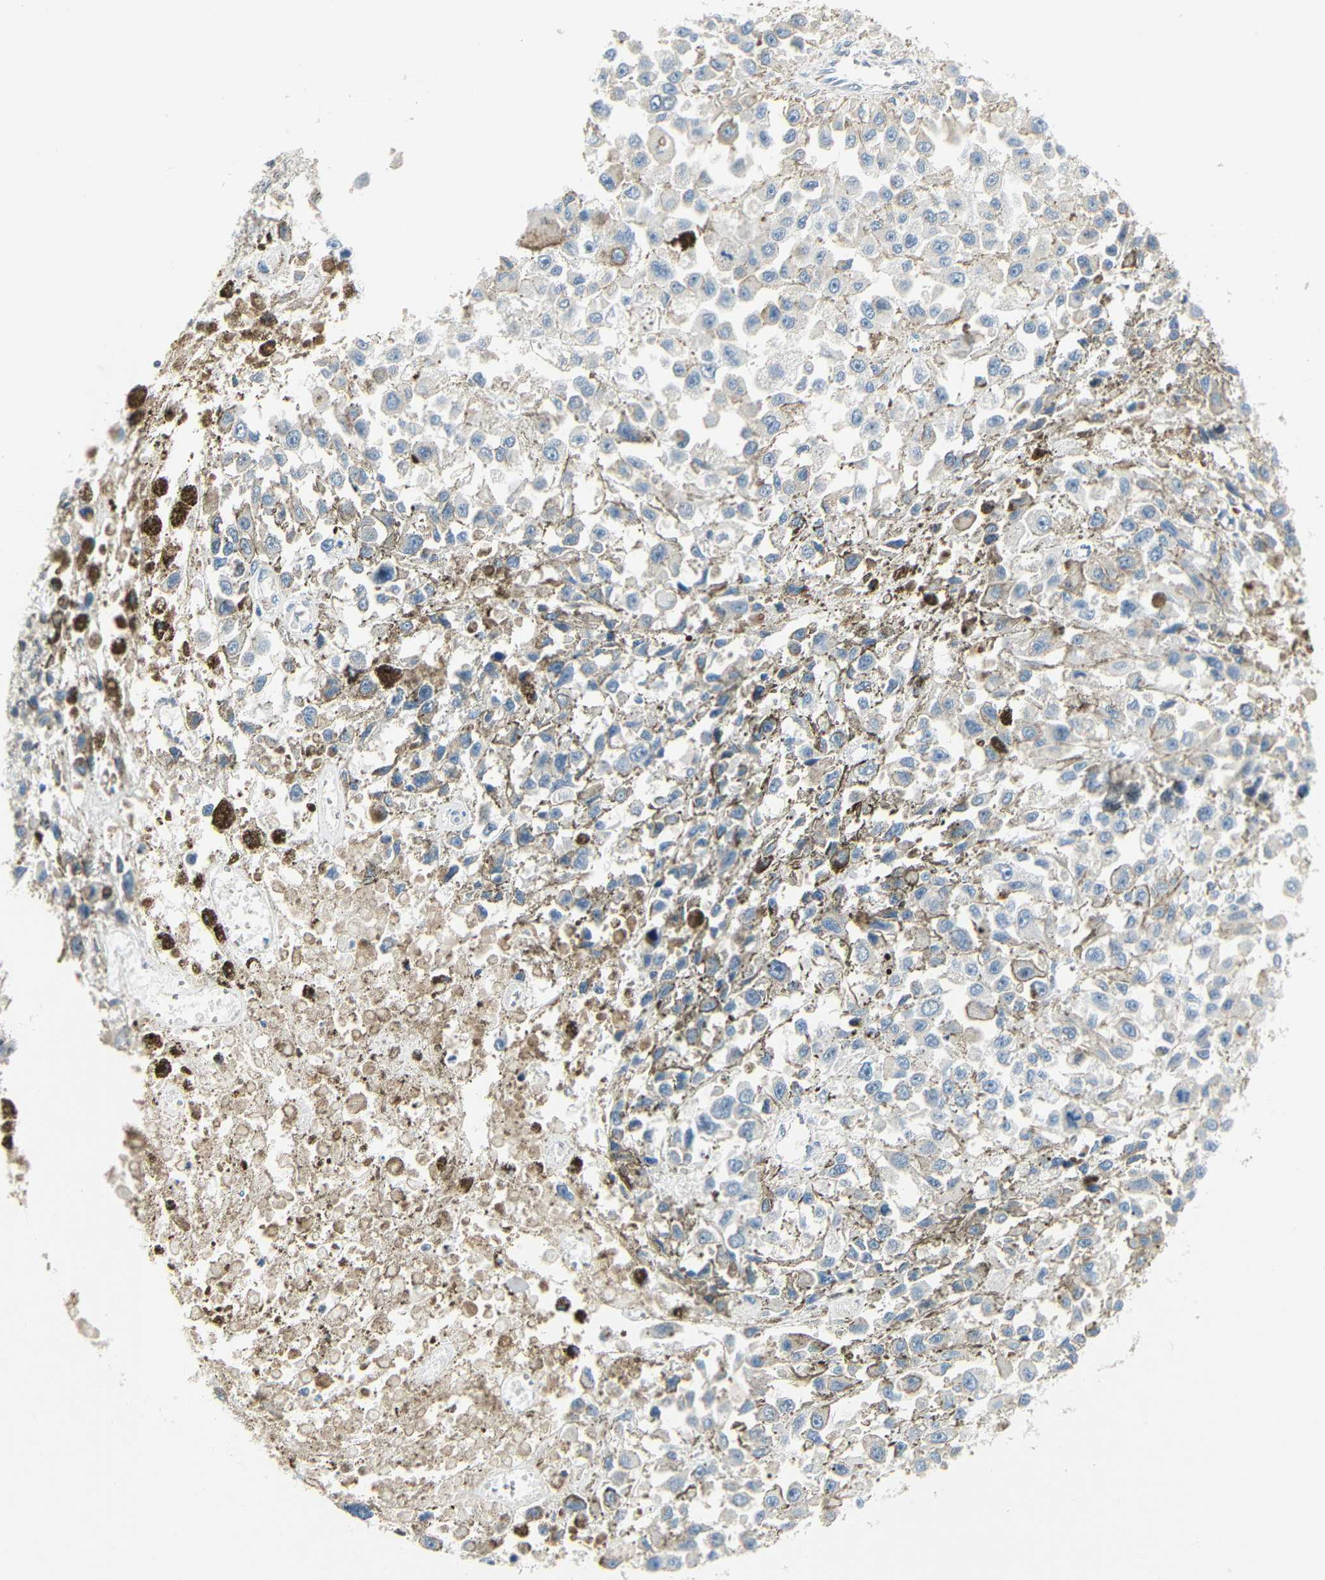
{"staining": {"intensity": "weak", "quantity": "25%-75%", "location": "cytoplasmic/membranous"}, "tissue": "melanoma", "cell_type": "Tumor cells", "image_type": "cancer", "snomed": [{"axis": "morphology", "description": "Malignant melanoma, Metastatic site"}, {"axis": "topography", "description": "Lymph node"}], "caption": "The histopathology image exhibits a brown stain indicating the presence of a protein in the cytoplasmic/membranous of tumor cells in malignant melanoma (metastatic site).", "gene": "IMPG2", "patient": {"sex": "male", "age": 59}}